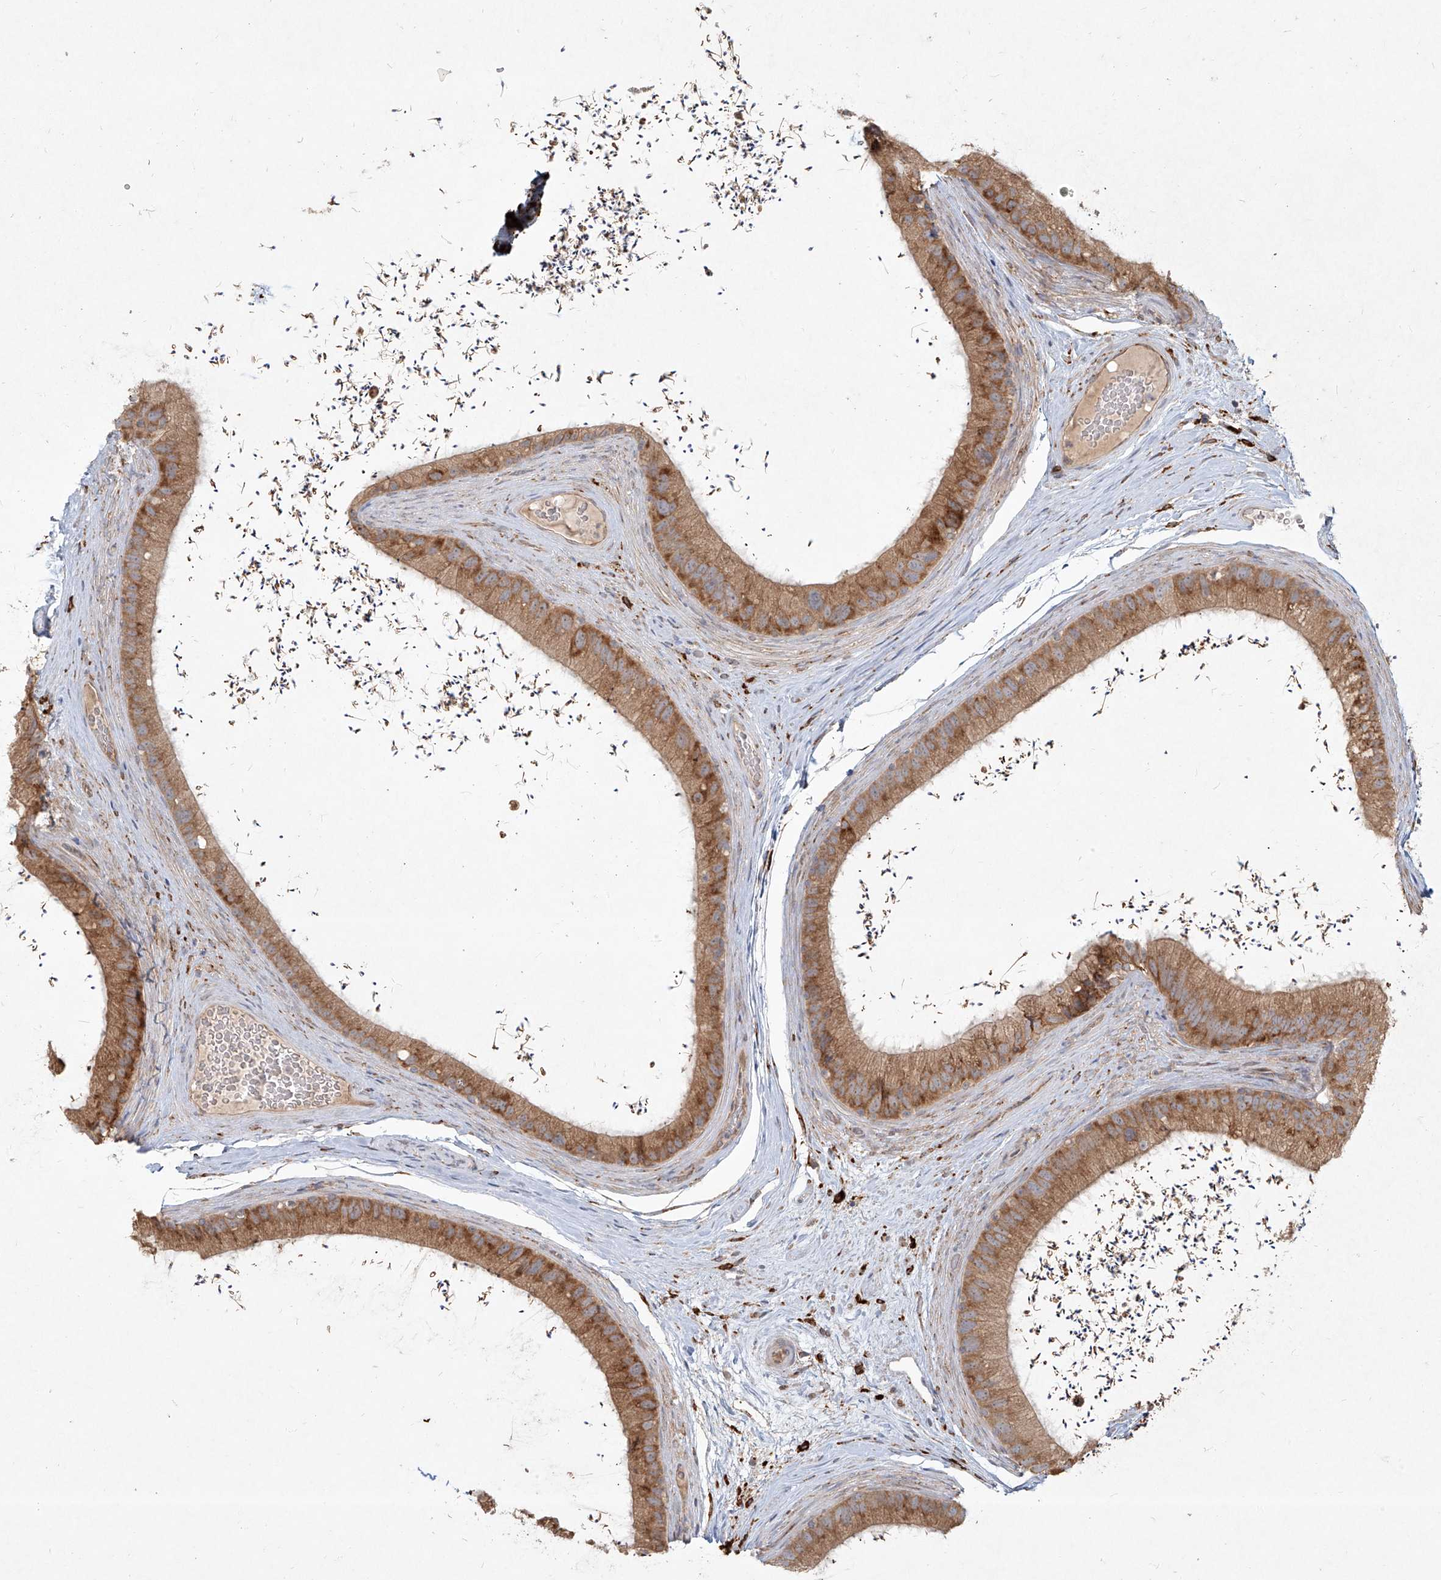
{"staining": {"intensity": "moderate", "quantity": ">75%", "location": "cytoplasmic/membranous"}, "tissue": "epididymis", "cell_type": "Glandular cells", "image_type": "normal", "snomed": [{"axis": "morphology", "description": "Normal tissue, NOS"}, {"axis": "topography", "description": "Epididymis, spermatic cord, NOS"}], "caption": "Immunohistochemistry (IHC) image of benign human epididymis stained for a protein (brown), which displays medium levels of moderate cytoplasmic/membranous staining in approximately >75% of glandular cells.", "gene": "CD209", "patient": {"sex": "male", "age": 50}}